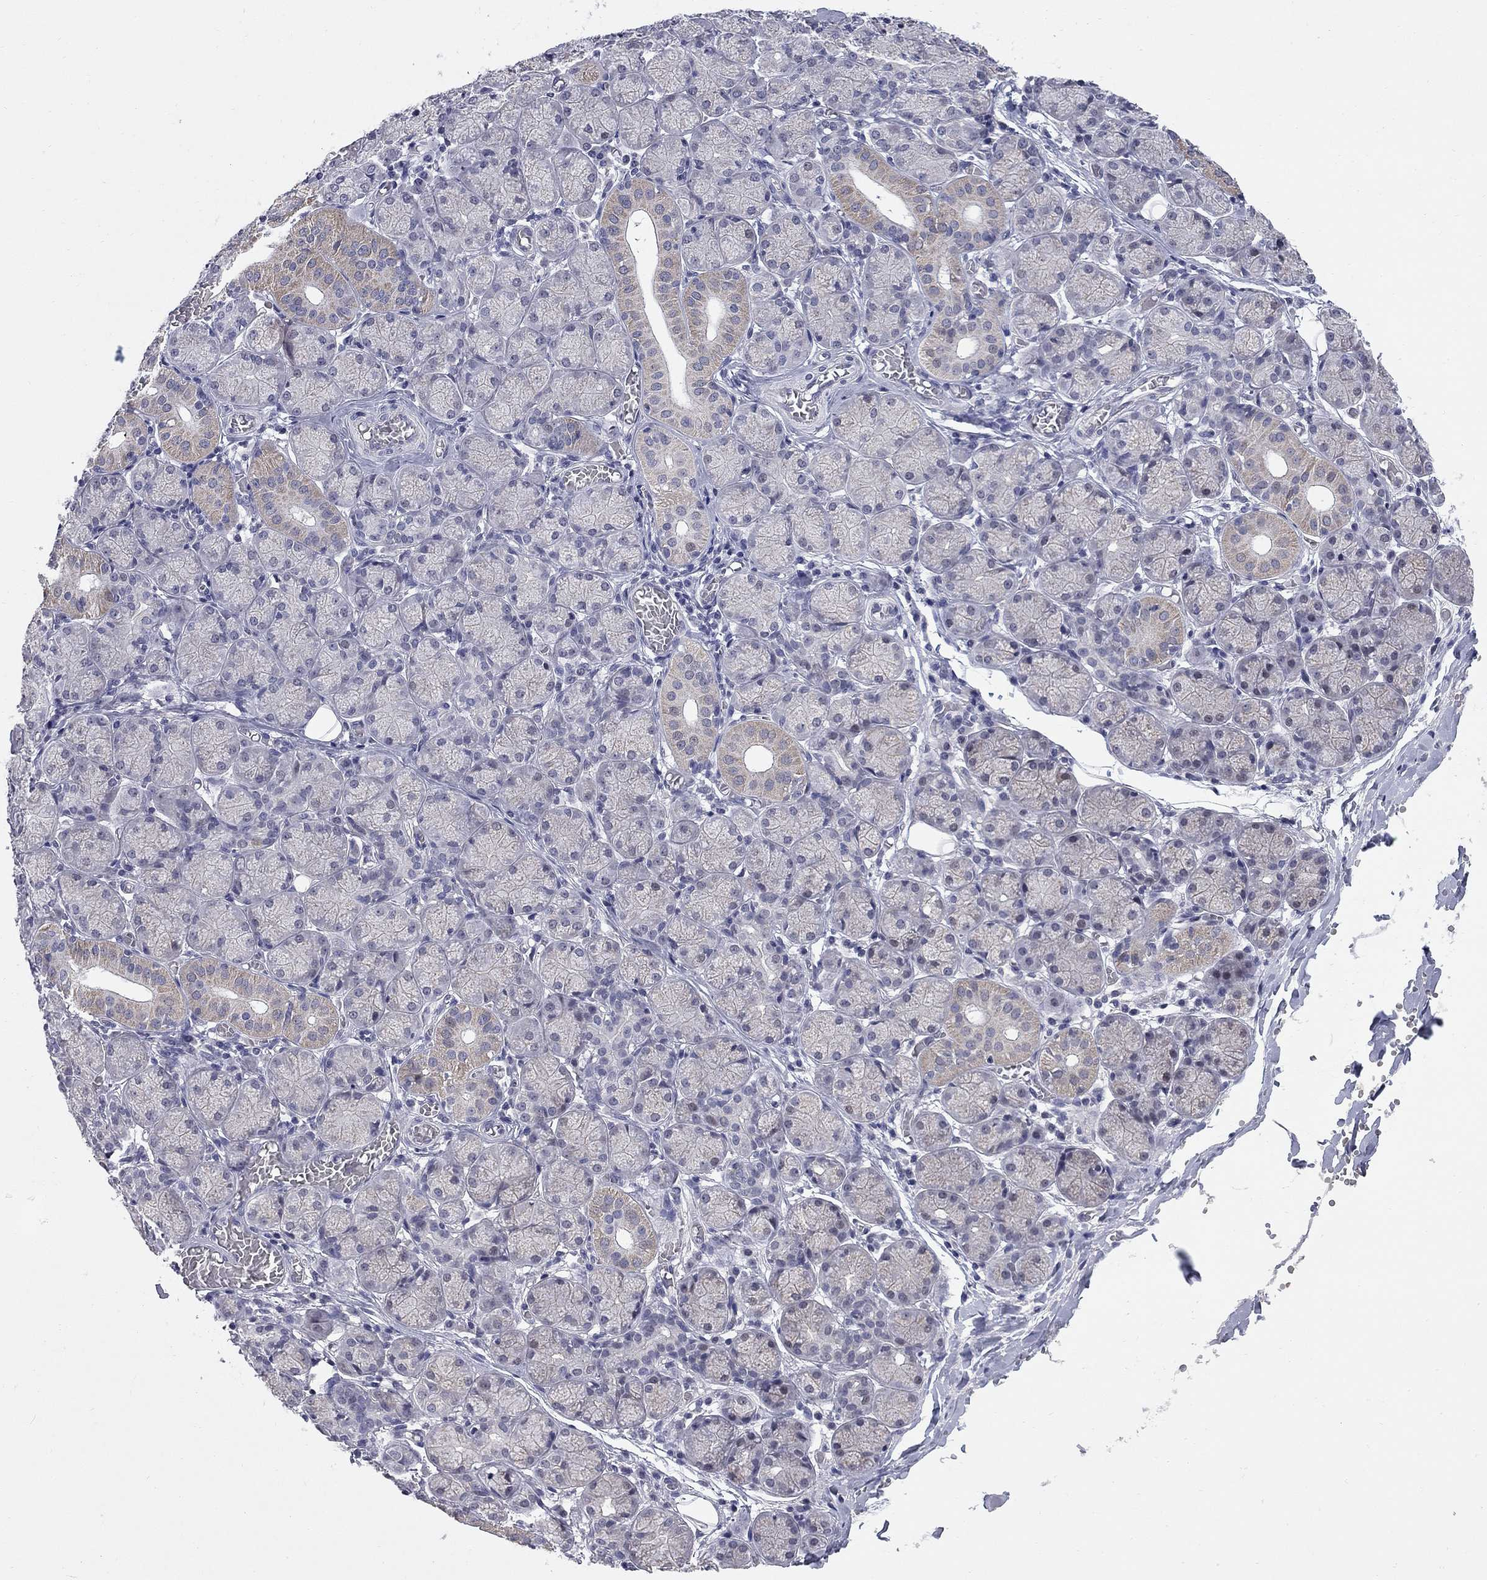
{"staining": {"intensity": "moderate", "quantity": "<25%", "location": "cytoplasmic/membranous"}, "tissue": "salivary gland", "cell_type": "Glandular cells", "image_type": "normal", "snomed": [{"axis": "morphology", "description": "Normal tissue, NOS"}, {"axis": "topography", "description": "Salivary gland"}, {"axis": "topography", "description": "Peripheral nerve tissue"}], "caption": "Immunohistochemical staining of unremarkable human salivary gland exhibits low levels of moderate cytoplasmic/membranous staining in approximately <25% of glandular cells. (brown staining indicates protein expression, while blue staining denotes nuclei).", "gene": "HTR4", "patient": {"sex": "female", "age": 24}}